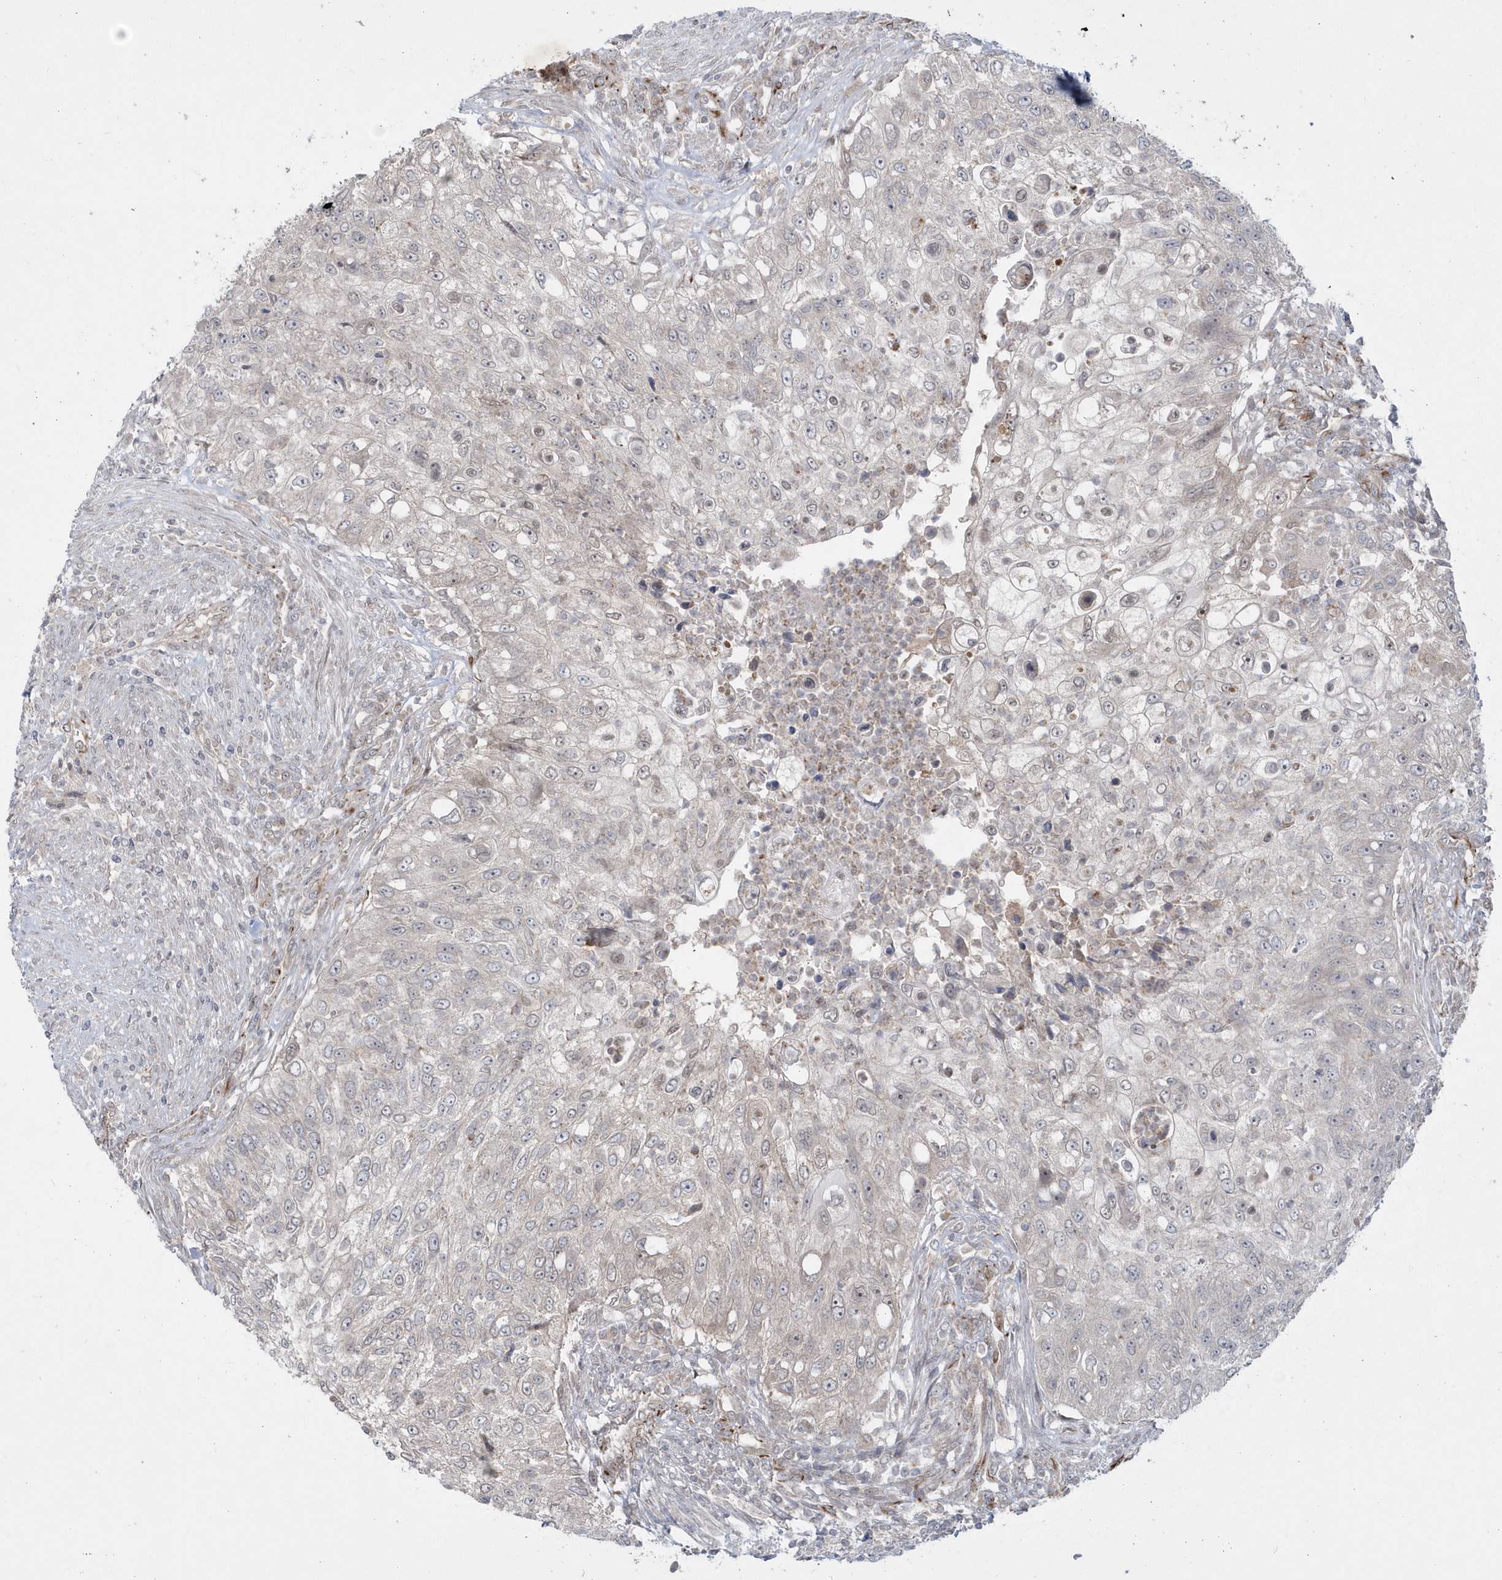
{"staining": {"intensity": "negative", "quantity": "none", "location": "none"}, "tissue": "urothelial cancer", "cell_type": "Tumor cells", "image_type": "cancer", "snomed": [{"axis": "morphology", "description": "Urothelial carcinoma, High grade"}, {"axis": "topography", "description": "Urinary bladder"}], "caption": "This is an immunohistochemistry (IHC) photomicrograph of urothelial cancer. There is no staining in tumor cells.", "gene": "DHX57", "patient": {"sex": "female", "age": 60}}